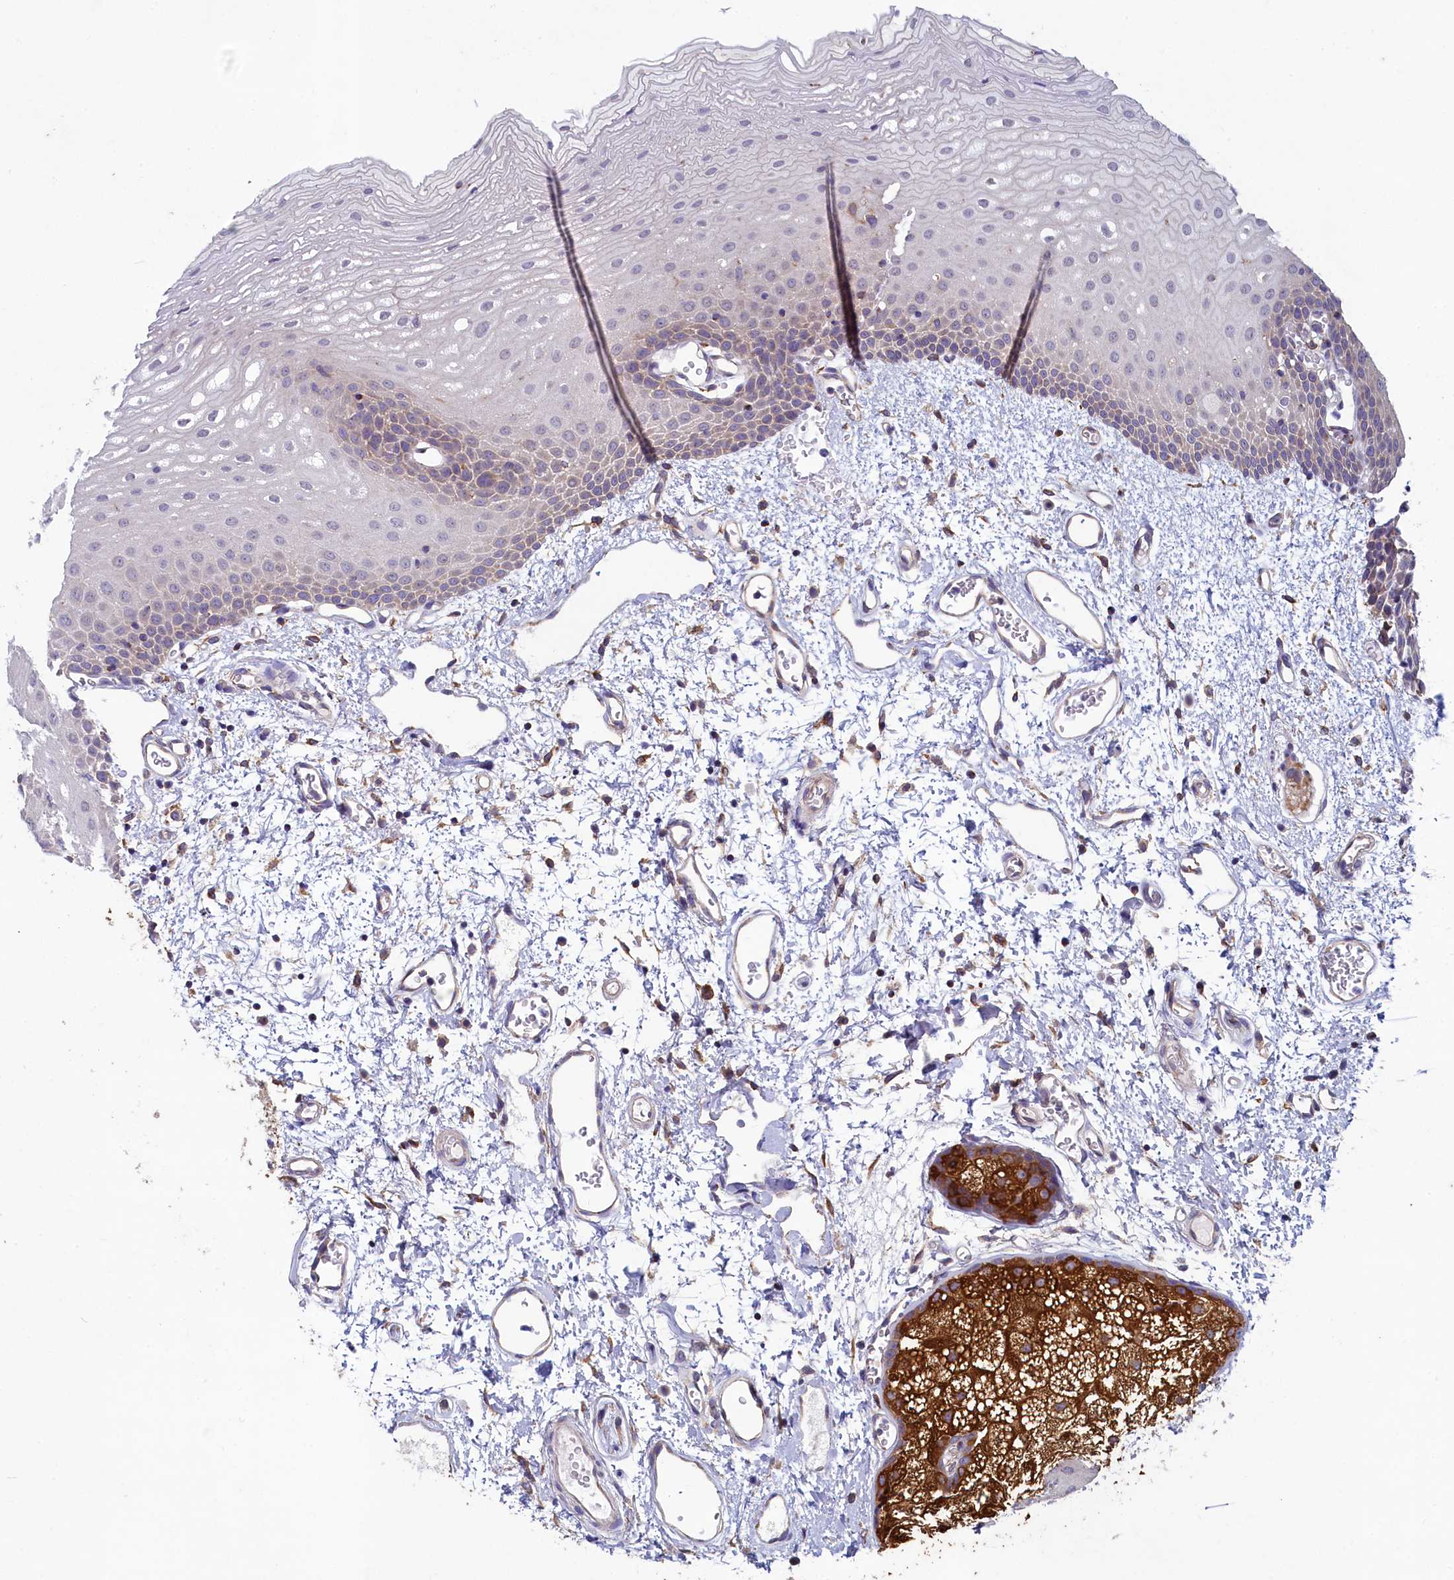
{"staining": {"intensity": "weak", "quantity": "<25%", "location": "cytoplasmic/membranous"}, "tissue": "oral mucosa", "cell_type": "Squamous epithelial cells", "image_type": "normal", "snomed": [{"axis": "morphology", "description": "Normal tissue, NOS"}, {"axis": "topography", "description": "Oral tissue"}], "caption": "This is a image of immunohistochemistry (IHC) staining of unremarkable oral mucosa, which shows no expression in squamous epithelial cells. (Immunohistochemistry, brightfield microscopy, high magnification).", "gene": "SPATA2L", "patient": {"sex": "female", "age": 70}}